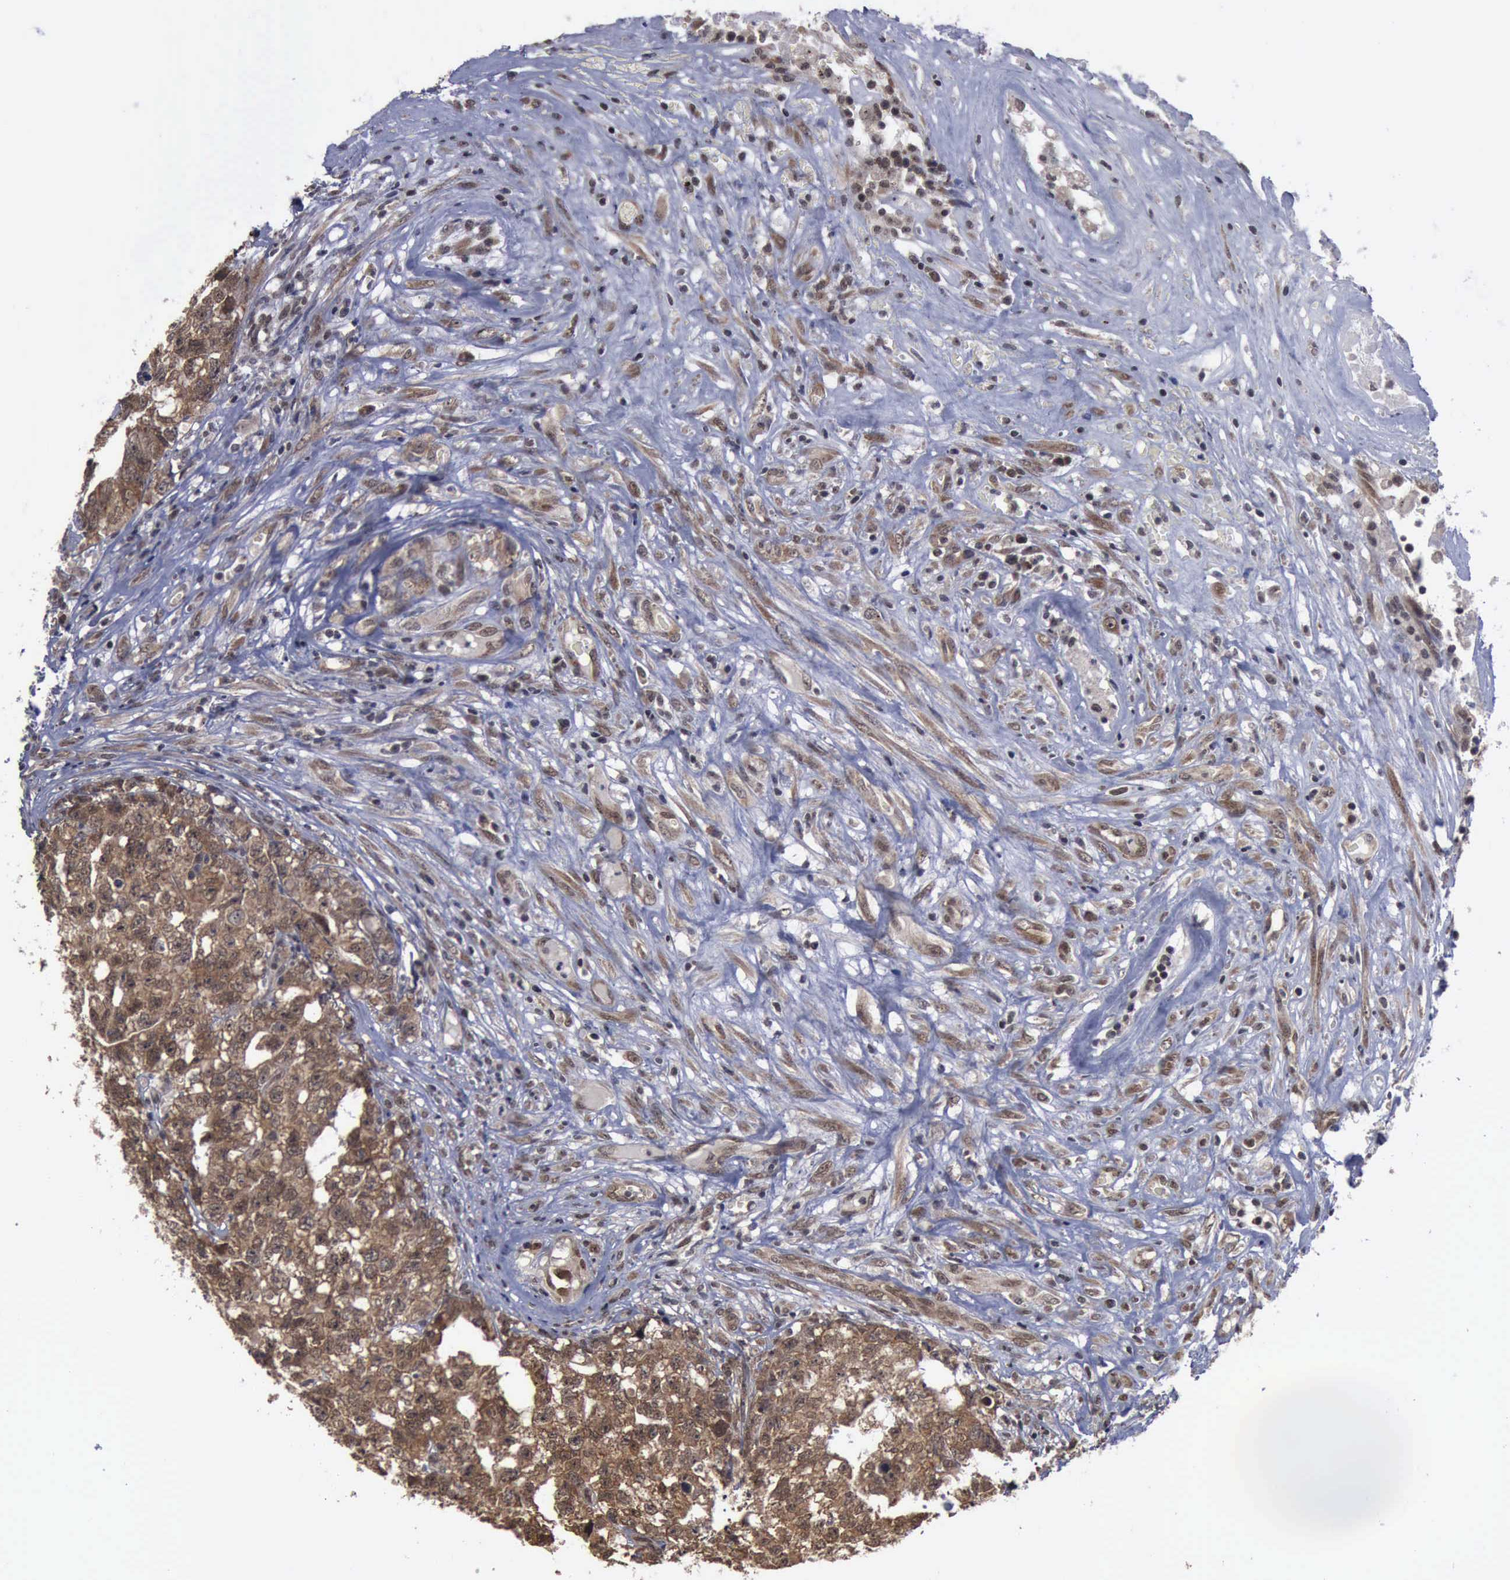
{"staining": {"intensity": "moderate", "quantity": ">75%", "location": "cytoplasmic/membranous,nuclear"}, "tissue": "testis cancer", "cell_type": "Tumor cells", "image_type": "cancer", "snomed": [{"axis": "morphology", "description": "Carcinoma, Embryonal, NOS"}, {"axis": "topography", "description": "Testis"}], "caption": "Protein staining of testis cancer (embryonal carcinoma) tissue demonstrates moderate cytoplasmic/membranous and nuclear expression in about >75% of tumor cells.", "gene": "RTCB", "patient": {"sex": "male", "age": 31}}